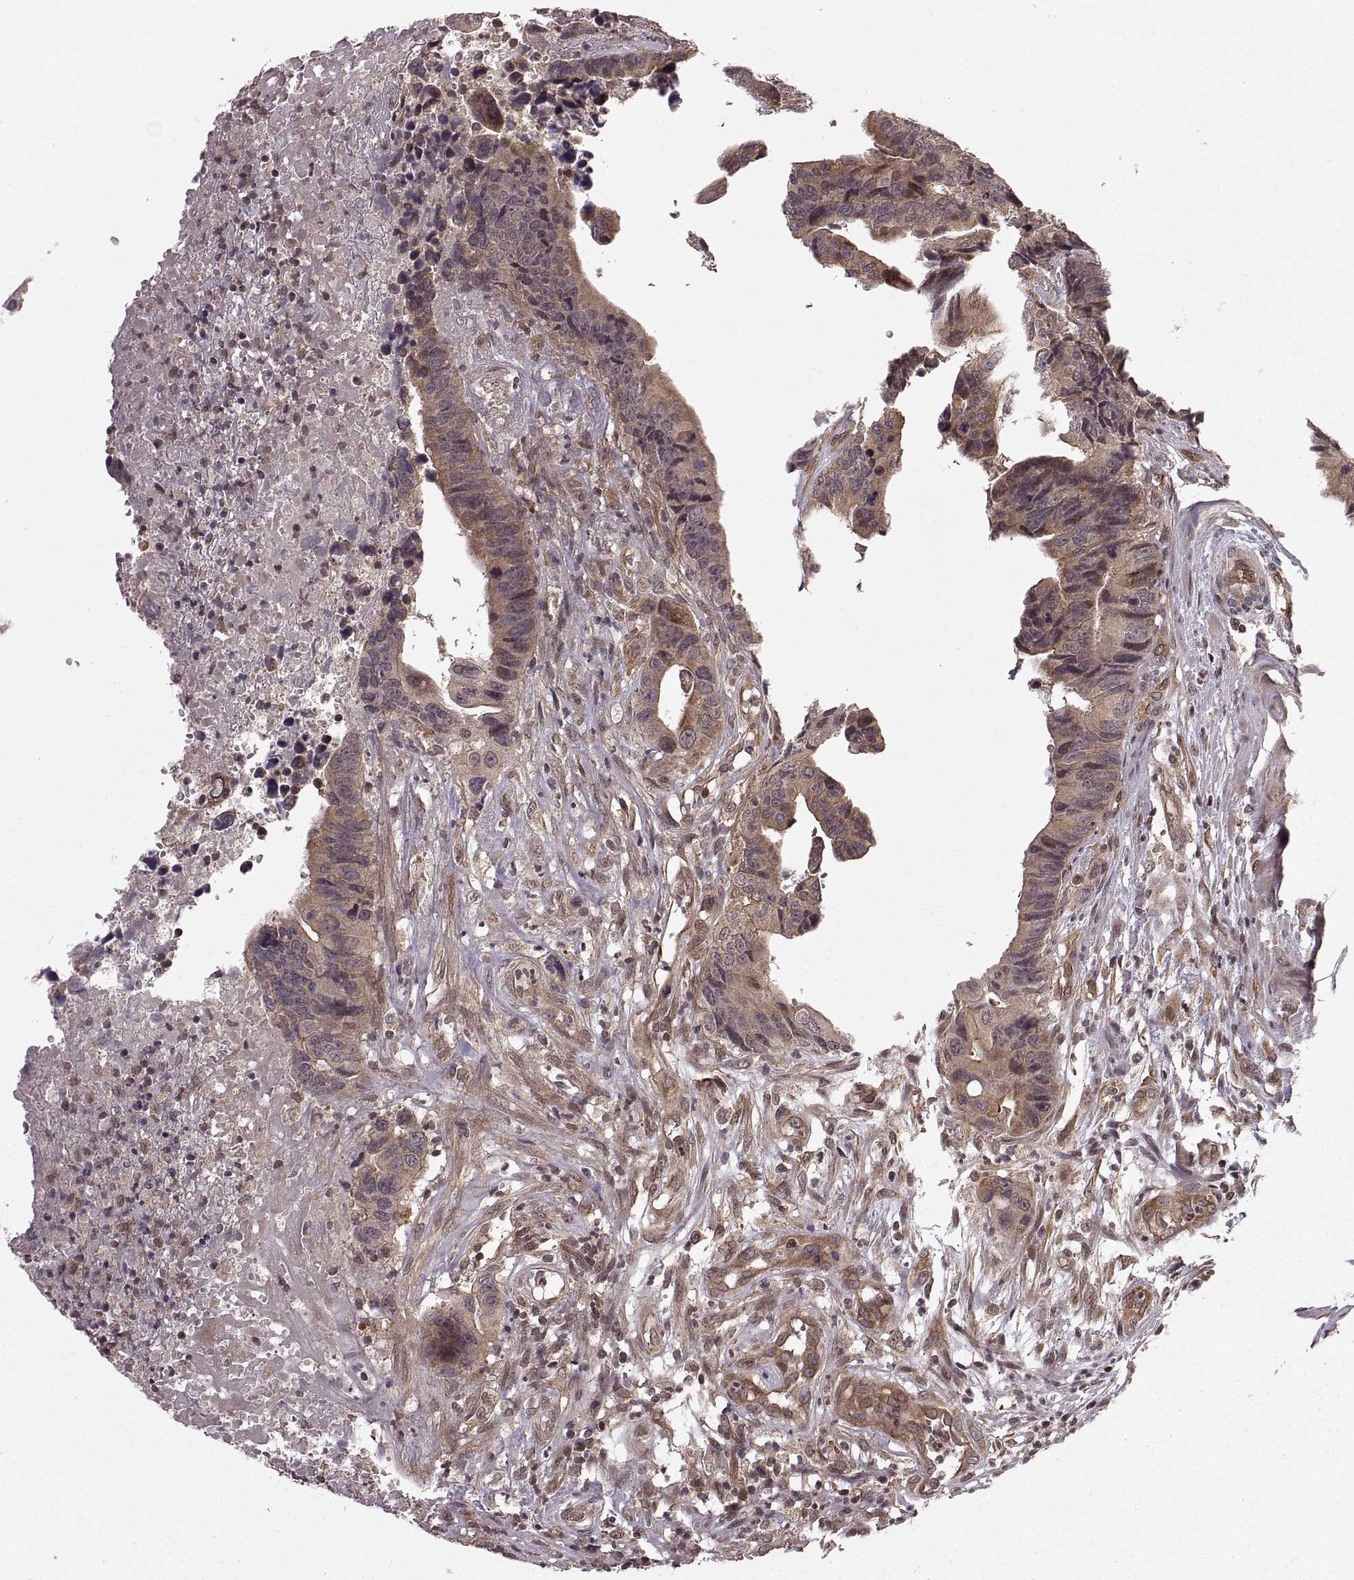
{"staining": {"intensity": "moderate", "quantity": ">75%", "location": "cytoplasmic/membranous"}, "tissue": "colorectal cancer", "cell_type": "Tumor cells", "image_type": "cancer", "snomed": [{"axis": "morphology", "description": "Adenocarcinoma, NOS"}, {"axis": "topography", "description": "Colon"}], "caption": "Colorectal cancer (adenocarcinoma) stained with immunohistochemistry (IHC) demonstrates moderate cytoplasmic/membranous positivity in about >75% of tumor cells.", "gene": "DEDD", "patient": {"sex": "female", "age": 87}}